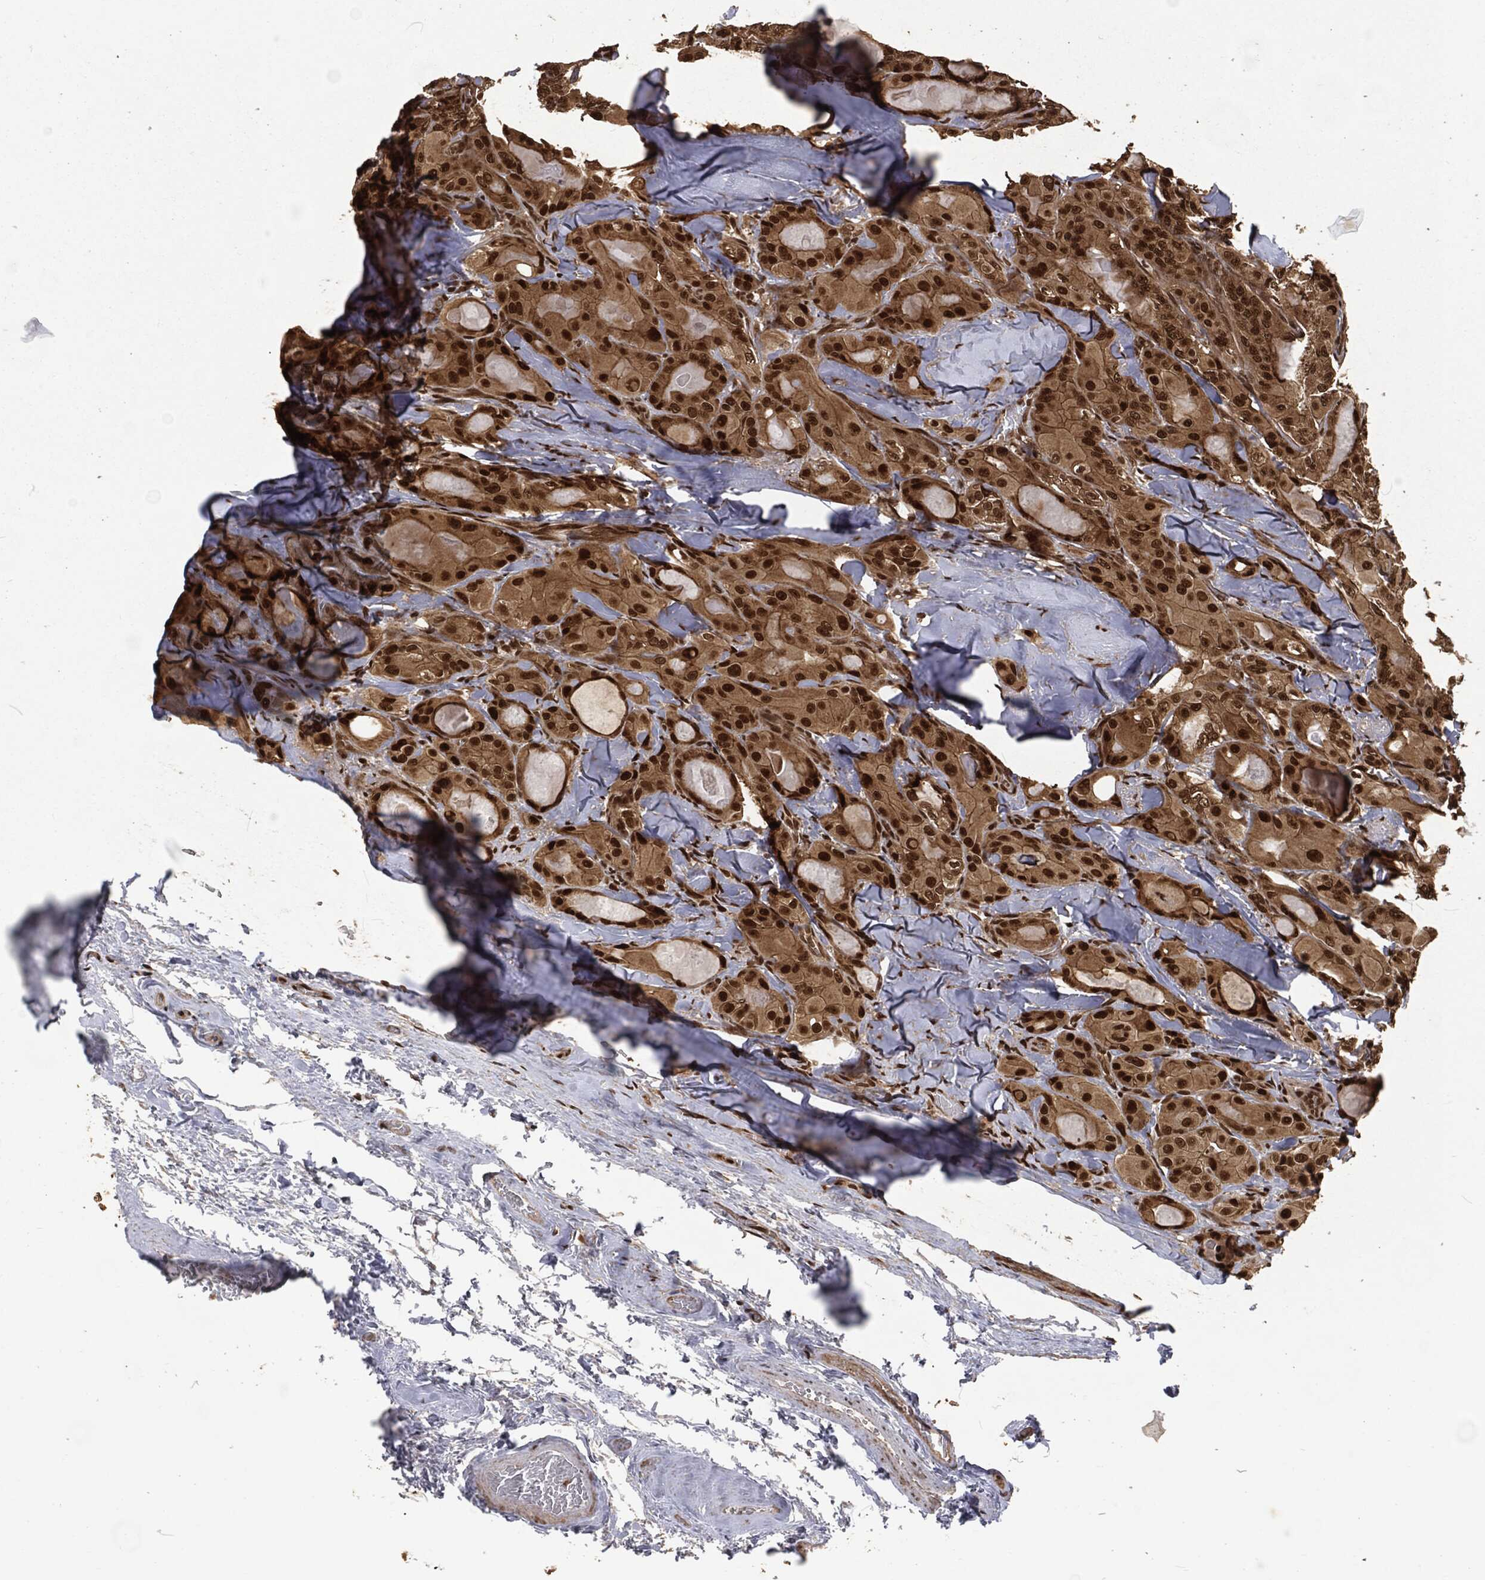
{"staining": {"intensity": "strong", "quantity": "25%-75%", "location": "nuclear"}, "tissue": "thyroid cancer", "cell_type": "Tumor cells", "image_type": "cancer", "snomed": [{"axis": "morphology", "description": "Normal tissue, NOS"}, {"axis": "morphology", "description": "Papillary adenocarcinoma, NOS"}, {"axis": "topography", "description": "Thyroid gland"}], "caption": "Brown immunohistochemical staining in thyroid cancer (papillary adenocarcinoma) displays strong nuclear expression in about 25%-75% of tumor cells.", "gene": "NGRN", "patient": {"sex": "female", "age": 66}}